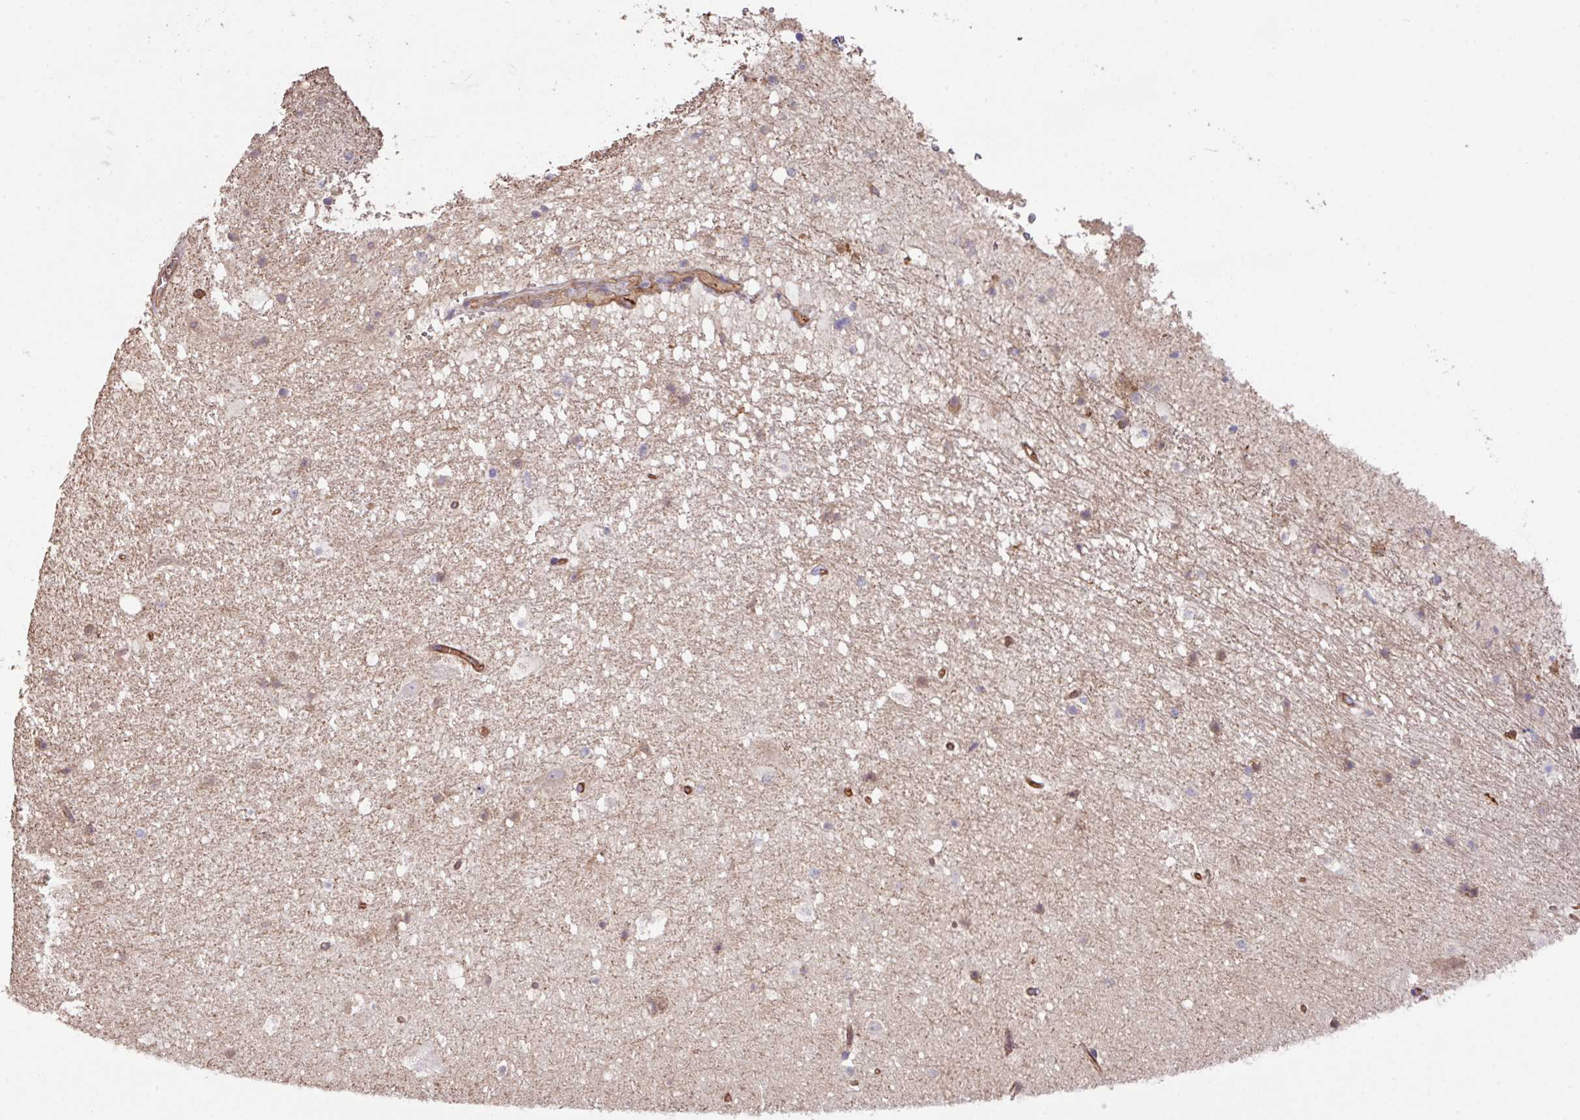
{"staining": {"intensity": "moderate", "quantity": "<25%", "location": "cytoplasmic/membranous"}, "tissue": "hippocampus", "cell_type": "Glial cells", "image_type": "normal", "snomed": [{"axis": "morphology", "description": "Normal tissue, NOS"}, {"axis": "topography", "description": "Hippocampus"}], "caption": "Immunohistochemistry (IHC) photomicrograph of normal hippocampus: human hippocampus stained using immunohistochemistry (IHC) shows low levels of moderate protein expression localized specifically in the cytoplasmic/membranous of glial cells, appearing as a cytoplasmic/membranous brown color.", "gene": "LRRC53", "patient": {"sex": "male", "age": 37}}